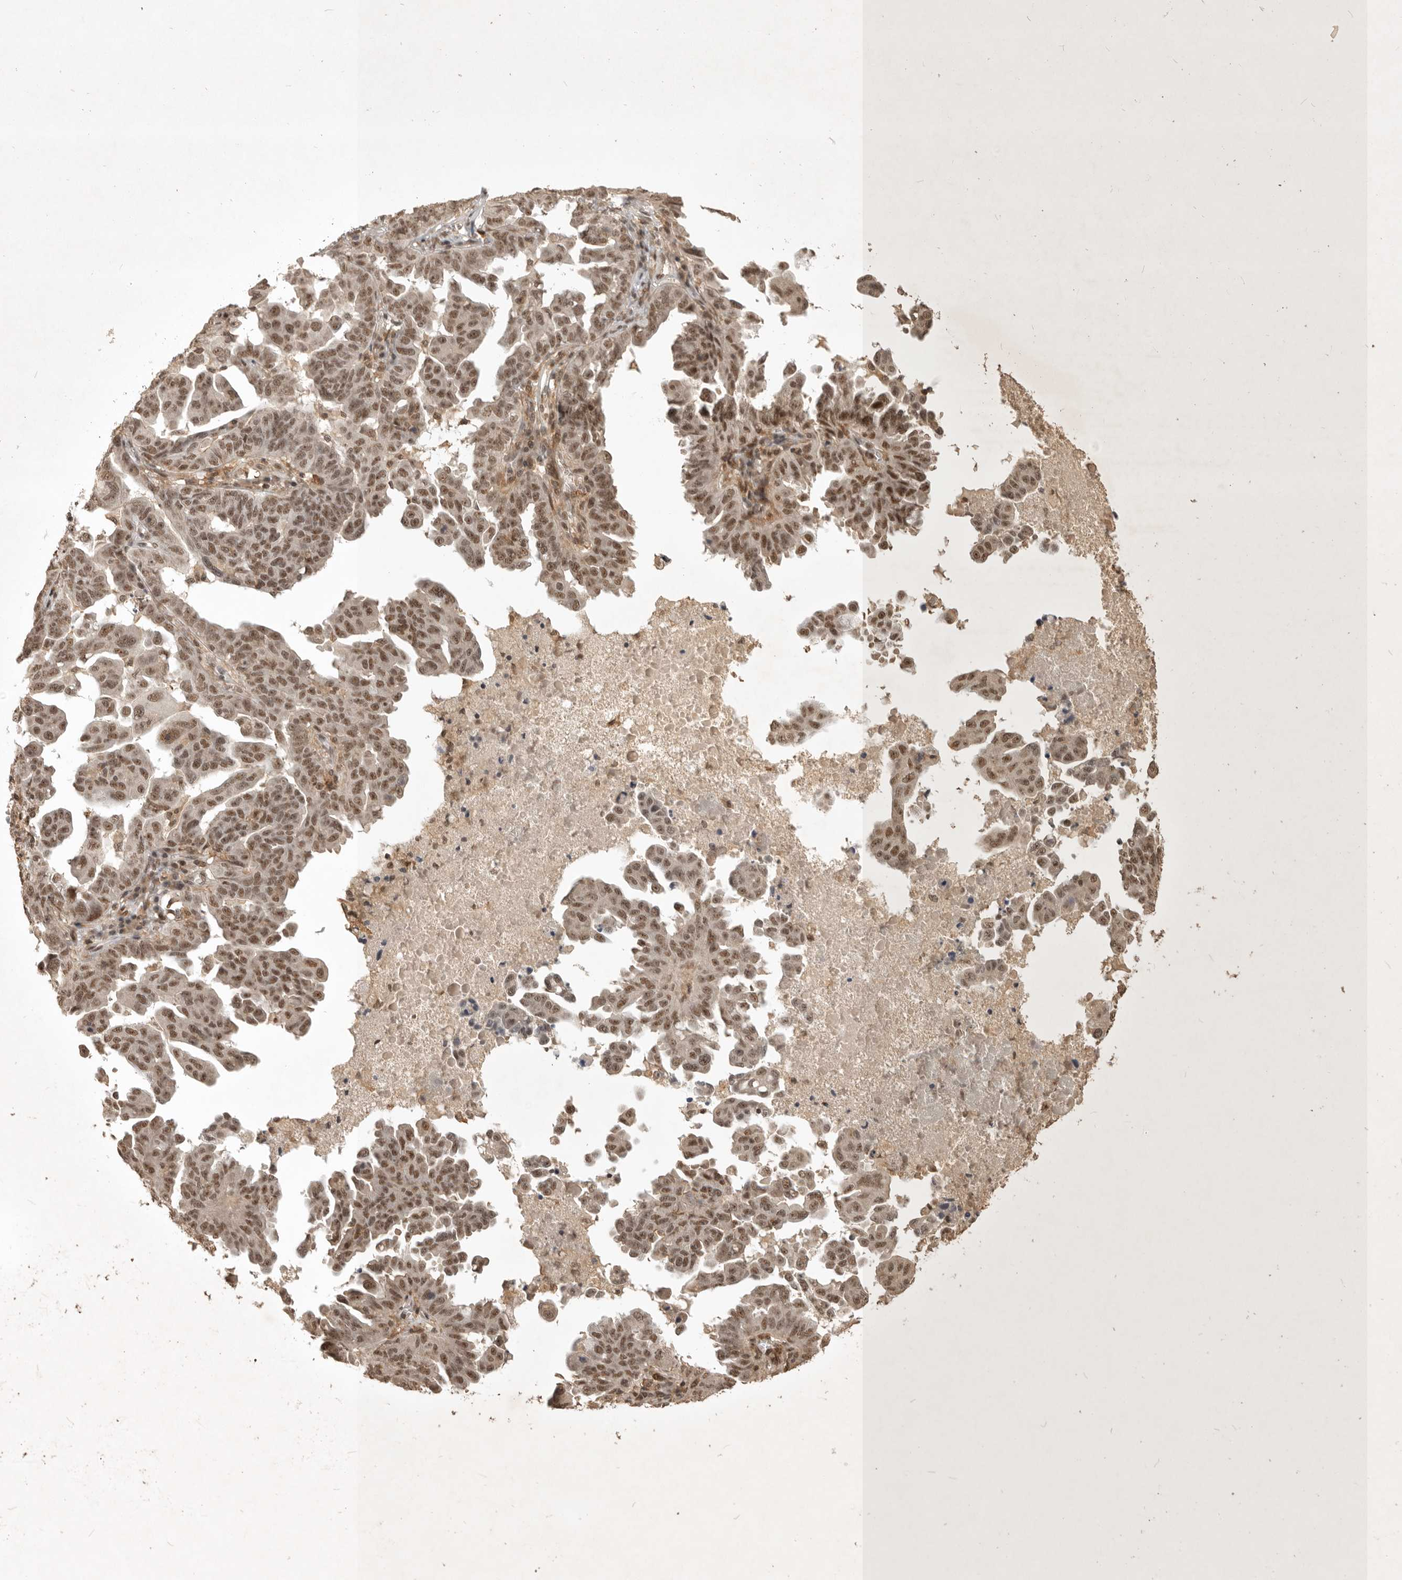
{"staining": {"intensity": "moderate", "quantity": ">75%", "location": "nuclear"}, "tissue": "ovarian cancer", "cell_type": "Tumor cells", "image_type": "cancer", "snomed": [{"axis": "morphology", "description": "Carcinoma, endometroid"}, {"axis": "topography", "description": "Ovary"}], "caption": "Protein expression analysis of human endometroid carcinoma (ovarian) reveals moderate nuclear staining in approximately >75% of tumor cells.", "gene": "CBLL1", "patient": {"sex": "female", "age": 62}}